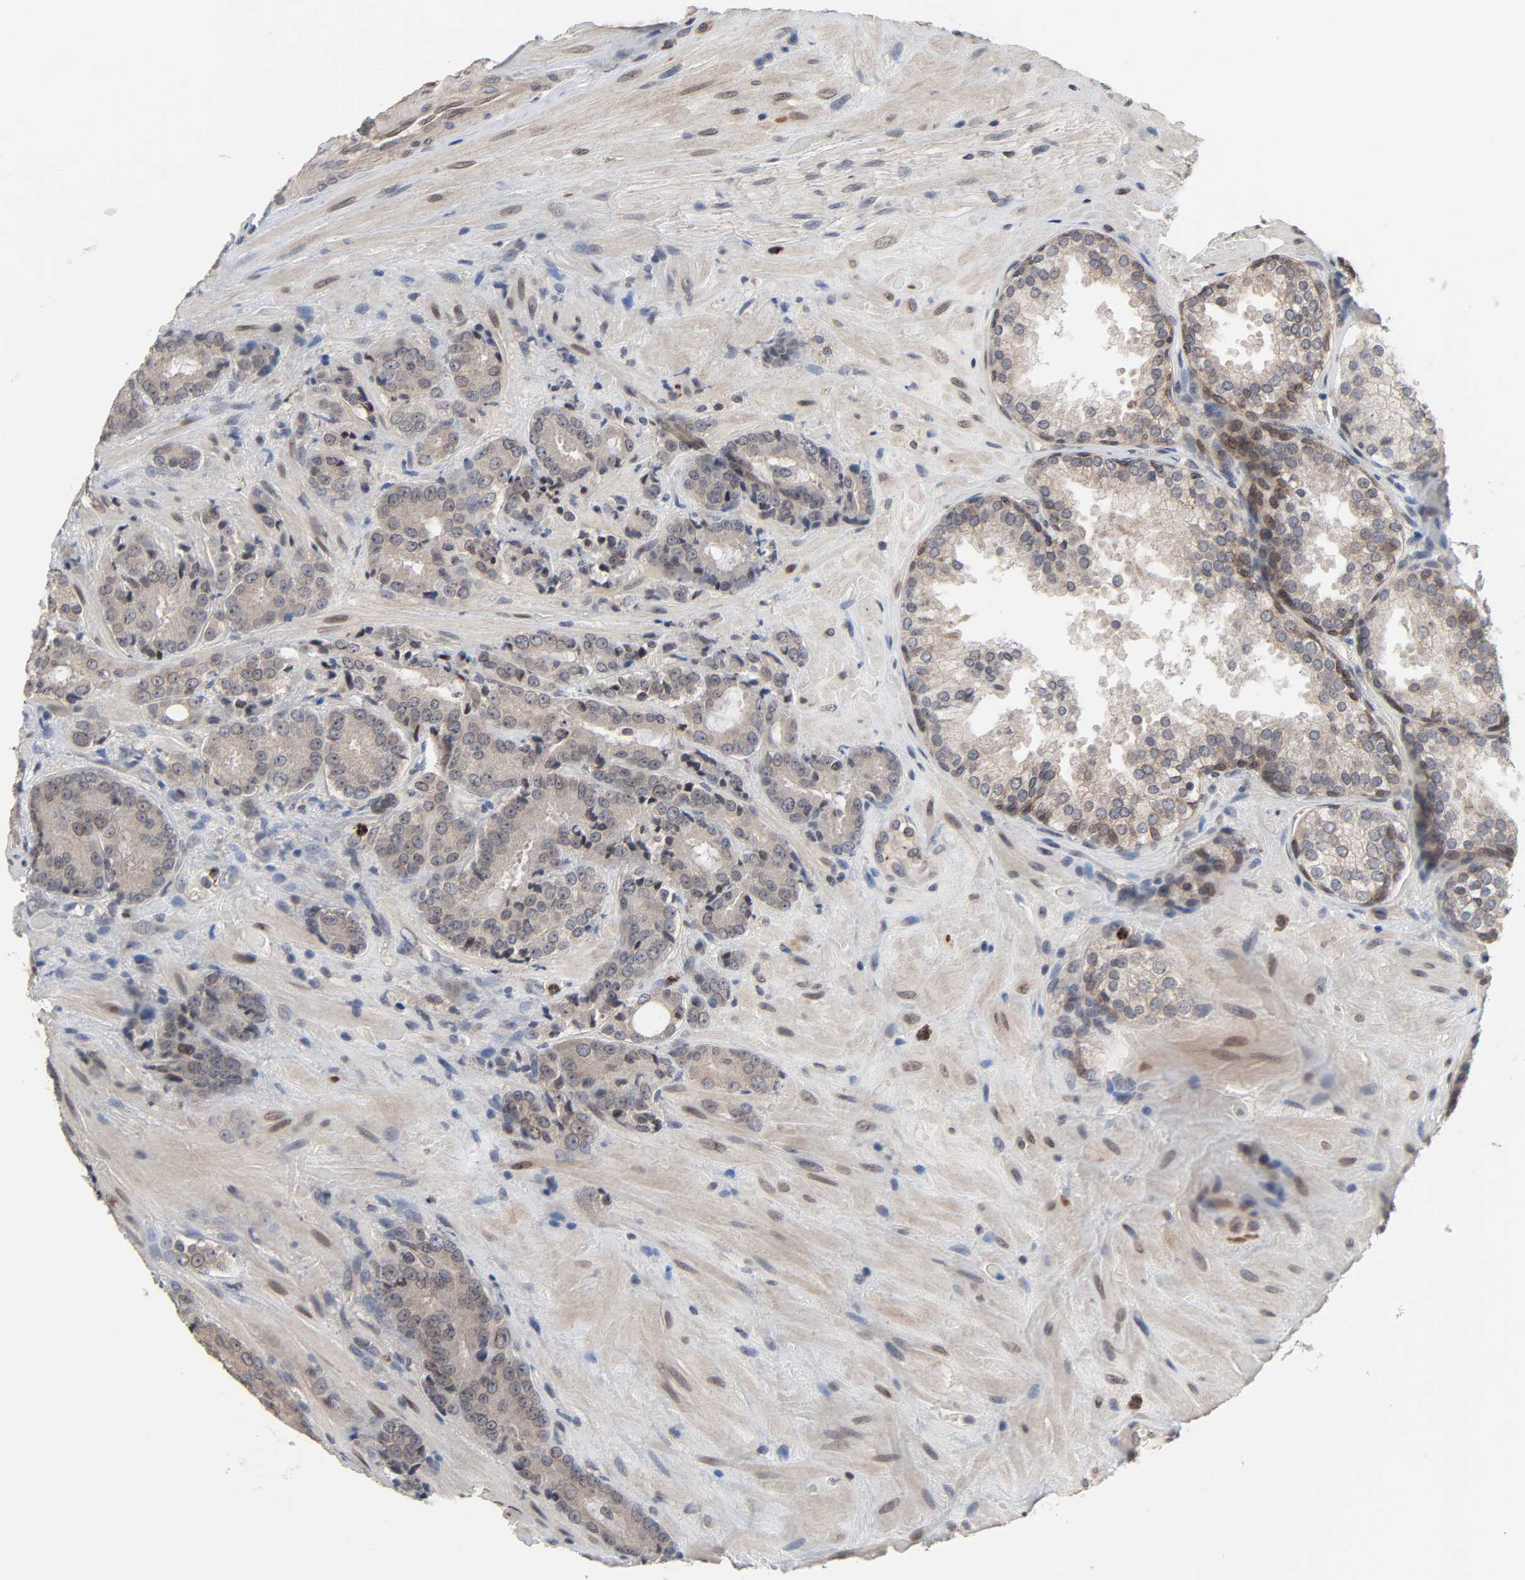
{"staining": {"intensity": "weak", "quantity": ">75%", "location": "cytoplasmic/membranous"}, "tissue": "prostate cancer", "cell_type": "Tumor cells", "image_type": "cancer", "snomed": [{"axis": "morphology", "description": "Adenocarcinoma, High grade"}, {"axis": "topography", "description": "Prostate"}], "caption": "Prostate cancer (adenocarcinoma (high-grade)) stained with a protein marker reveals weak staining in tumor cells.", "gene": "CCDC175", "patient": {"sex": "male", "age": 70}}